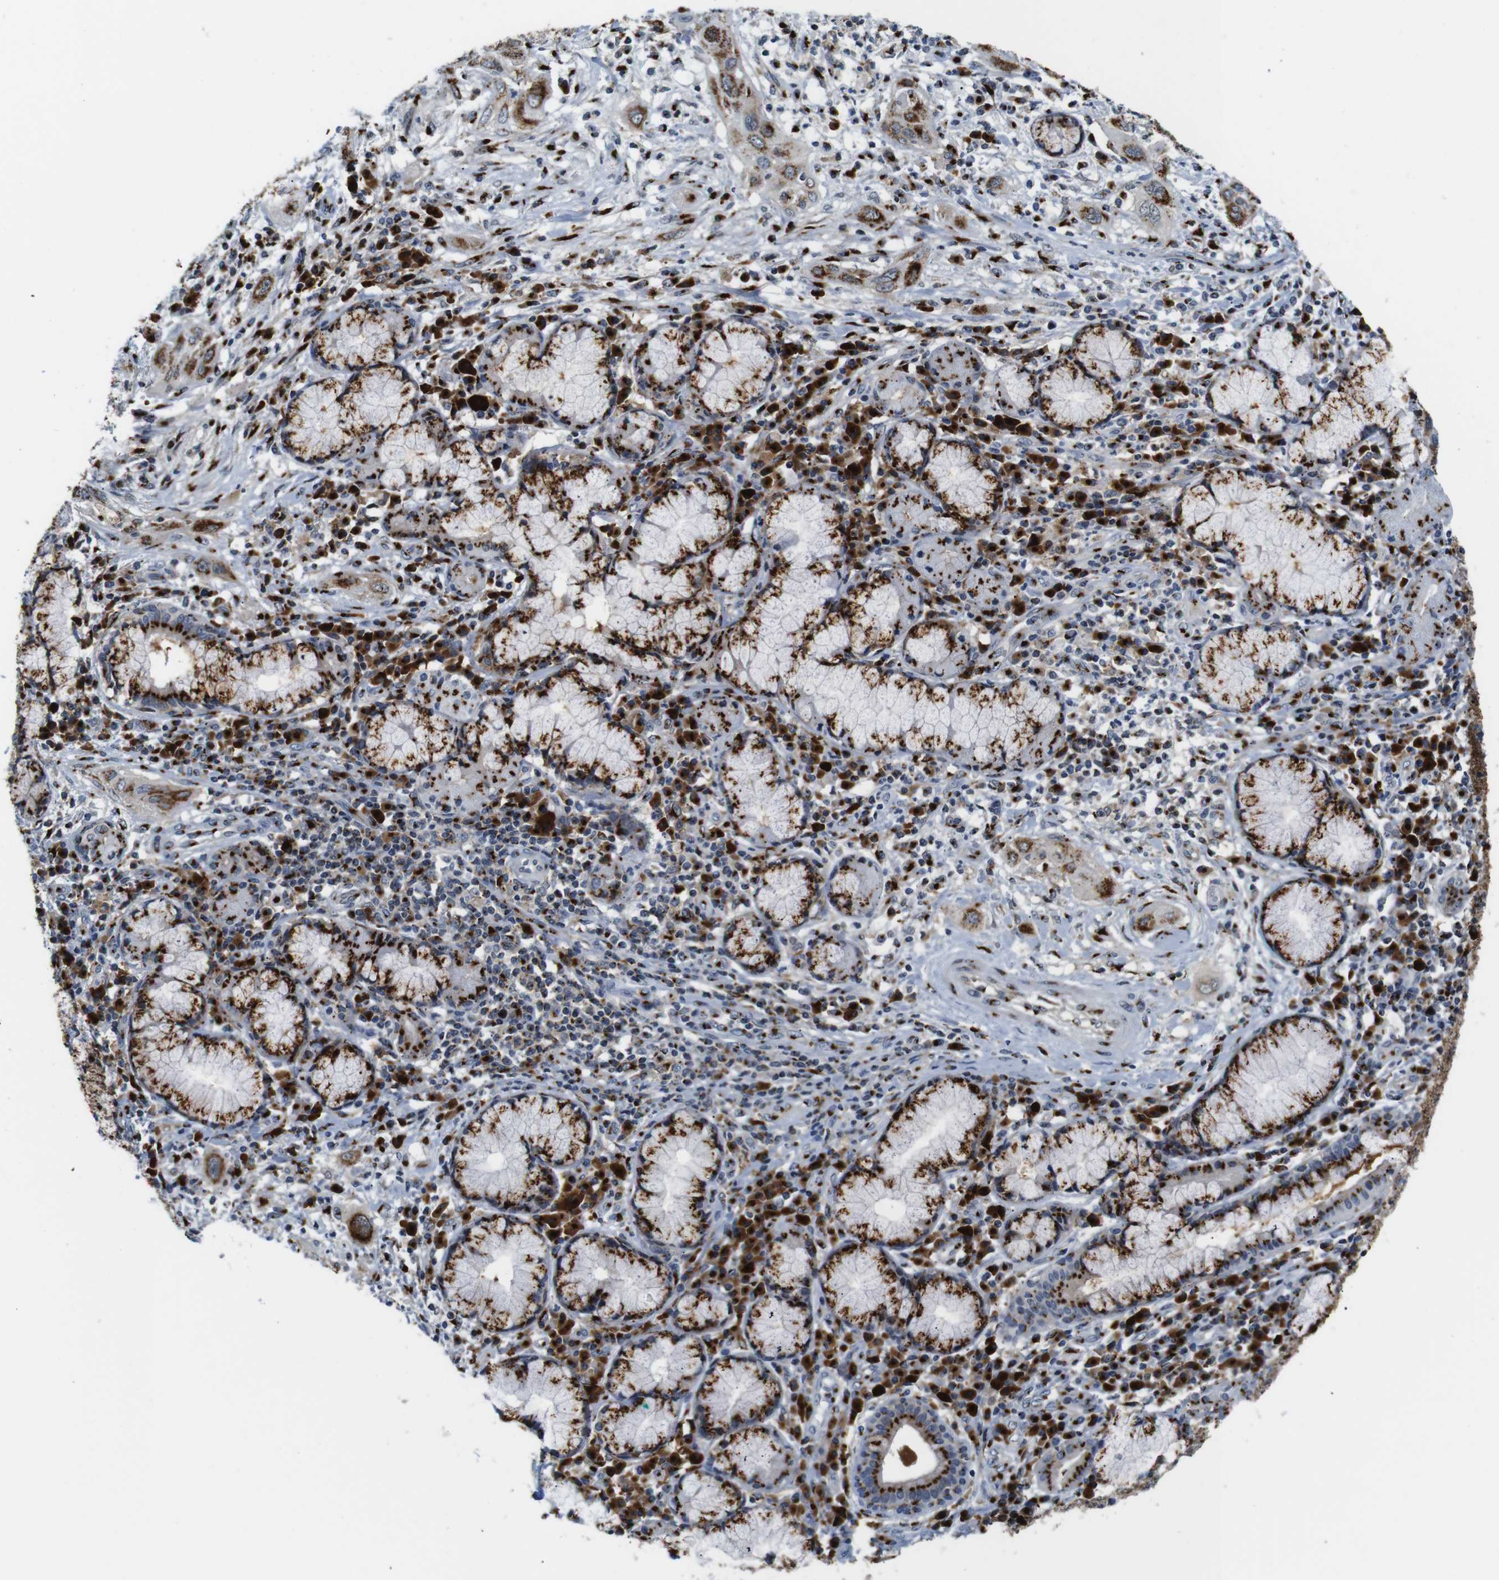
{"staining": {"intensity": "strong", "quantity": ">75%", "location": "cytoplasmic/membranous"}, "tissue": "lung cancer", "cell_type": "Tumor cells", "image_type": "cancer", "snomed": [{"axis": "morphology", "description": "Squamous cell carcinoma, NOS"}, {"axis": "topography", "description": "Lung"}], "caption": "A histopathology image of lung cancer stained for a protein demonstrates strong cytoplasmic/membranous brown staining in tumor cells.", "gene": "TGOLN2", "patient": {"sex": "female", "age": 47}}